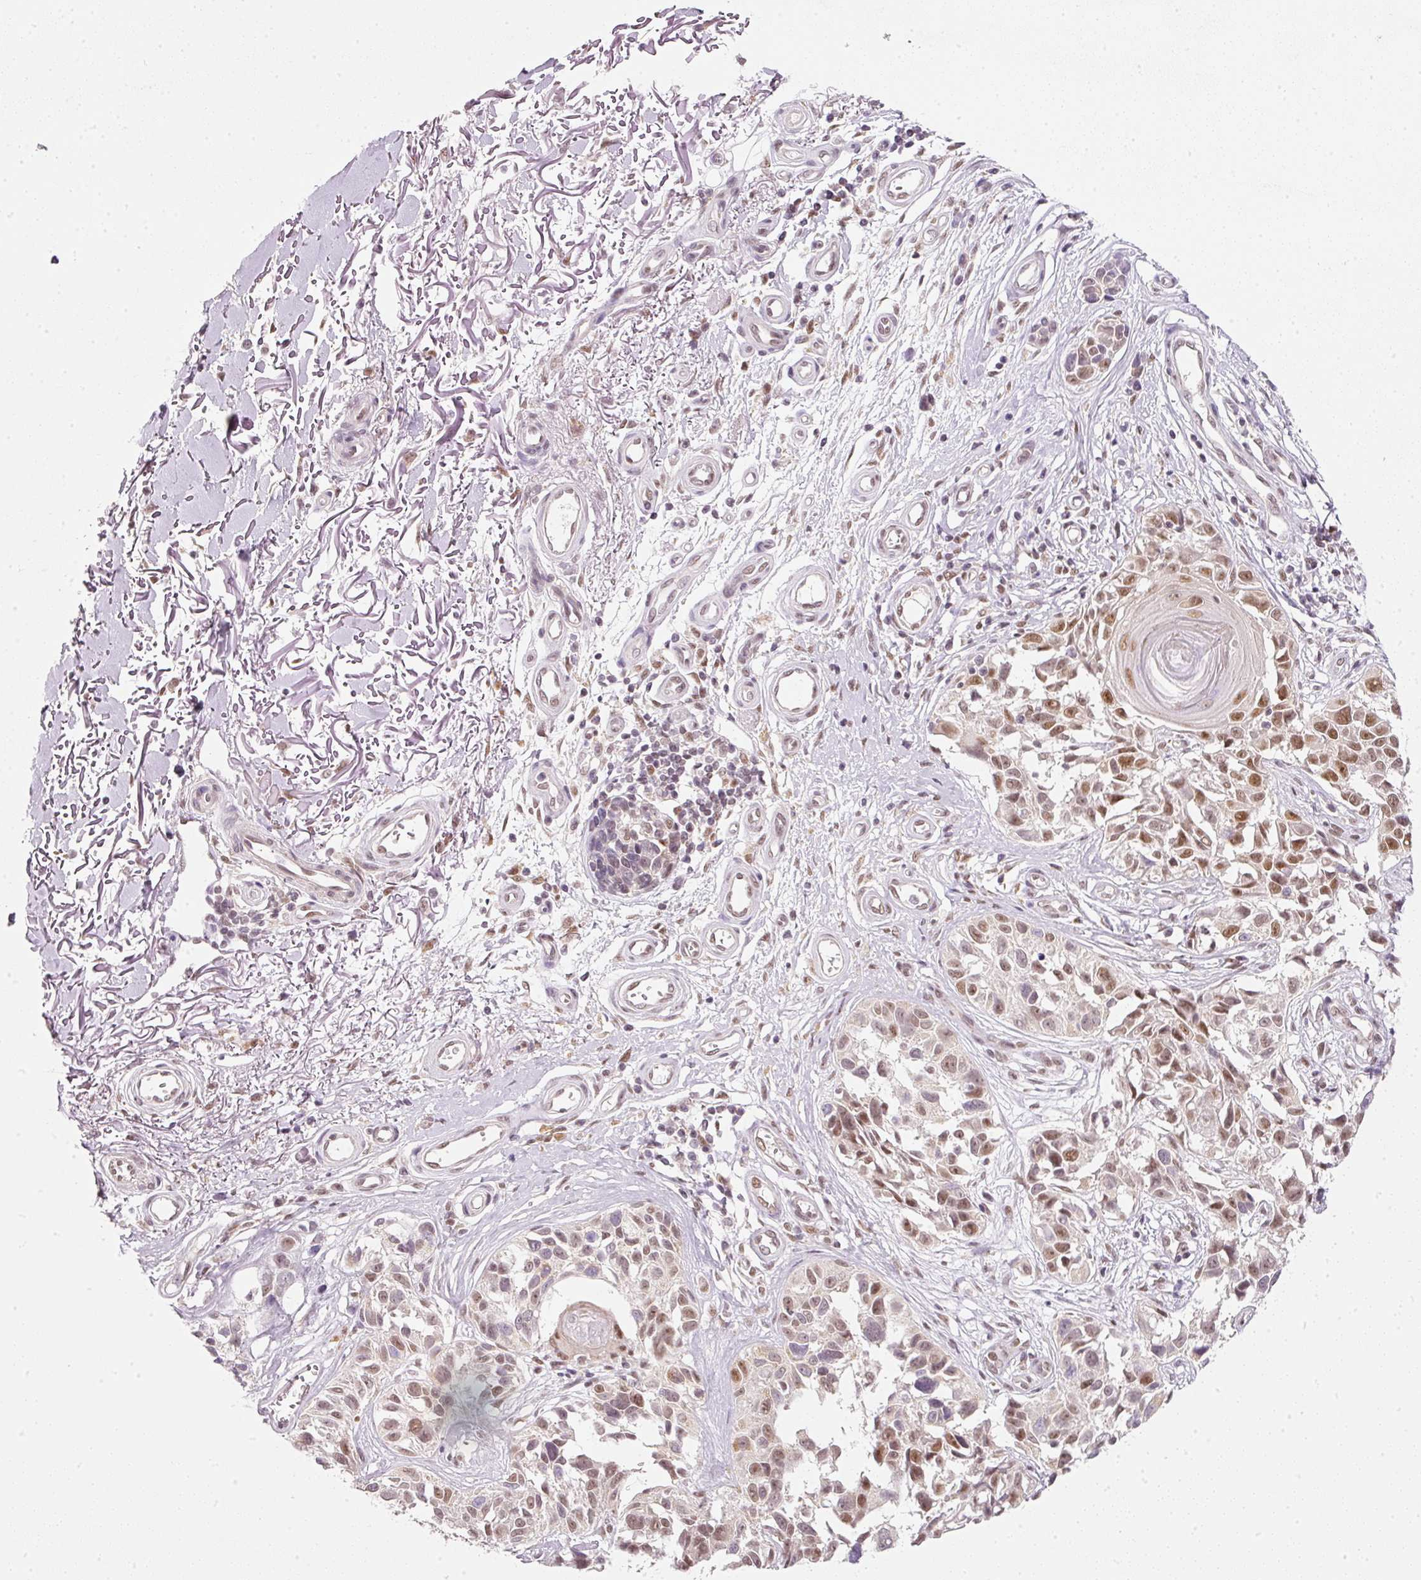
{"staining": {"intensity": "moderate", "quantity": ">75%", "location": "nuclear"}, "tissue": "melanoma", "cell_type": "Tumor cells", "image_type": "cancer", "snomed": [{"axis": "morphology", "description": "Malignant melanoma, NOS"}, {"axis": "topography", "description": "Skin"}], "caption": "Immunohistochemistry (IHC) (DAB (3,3'-diaminobenzidine)) staining of melanoma demonstrates moderate nuclear protein staining in approximately >75% of tumor cells.", "gene": "FSTL3", "patient": {"sex": "male", "age": 73}}